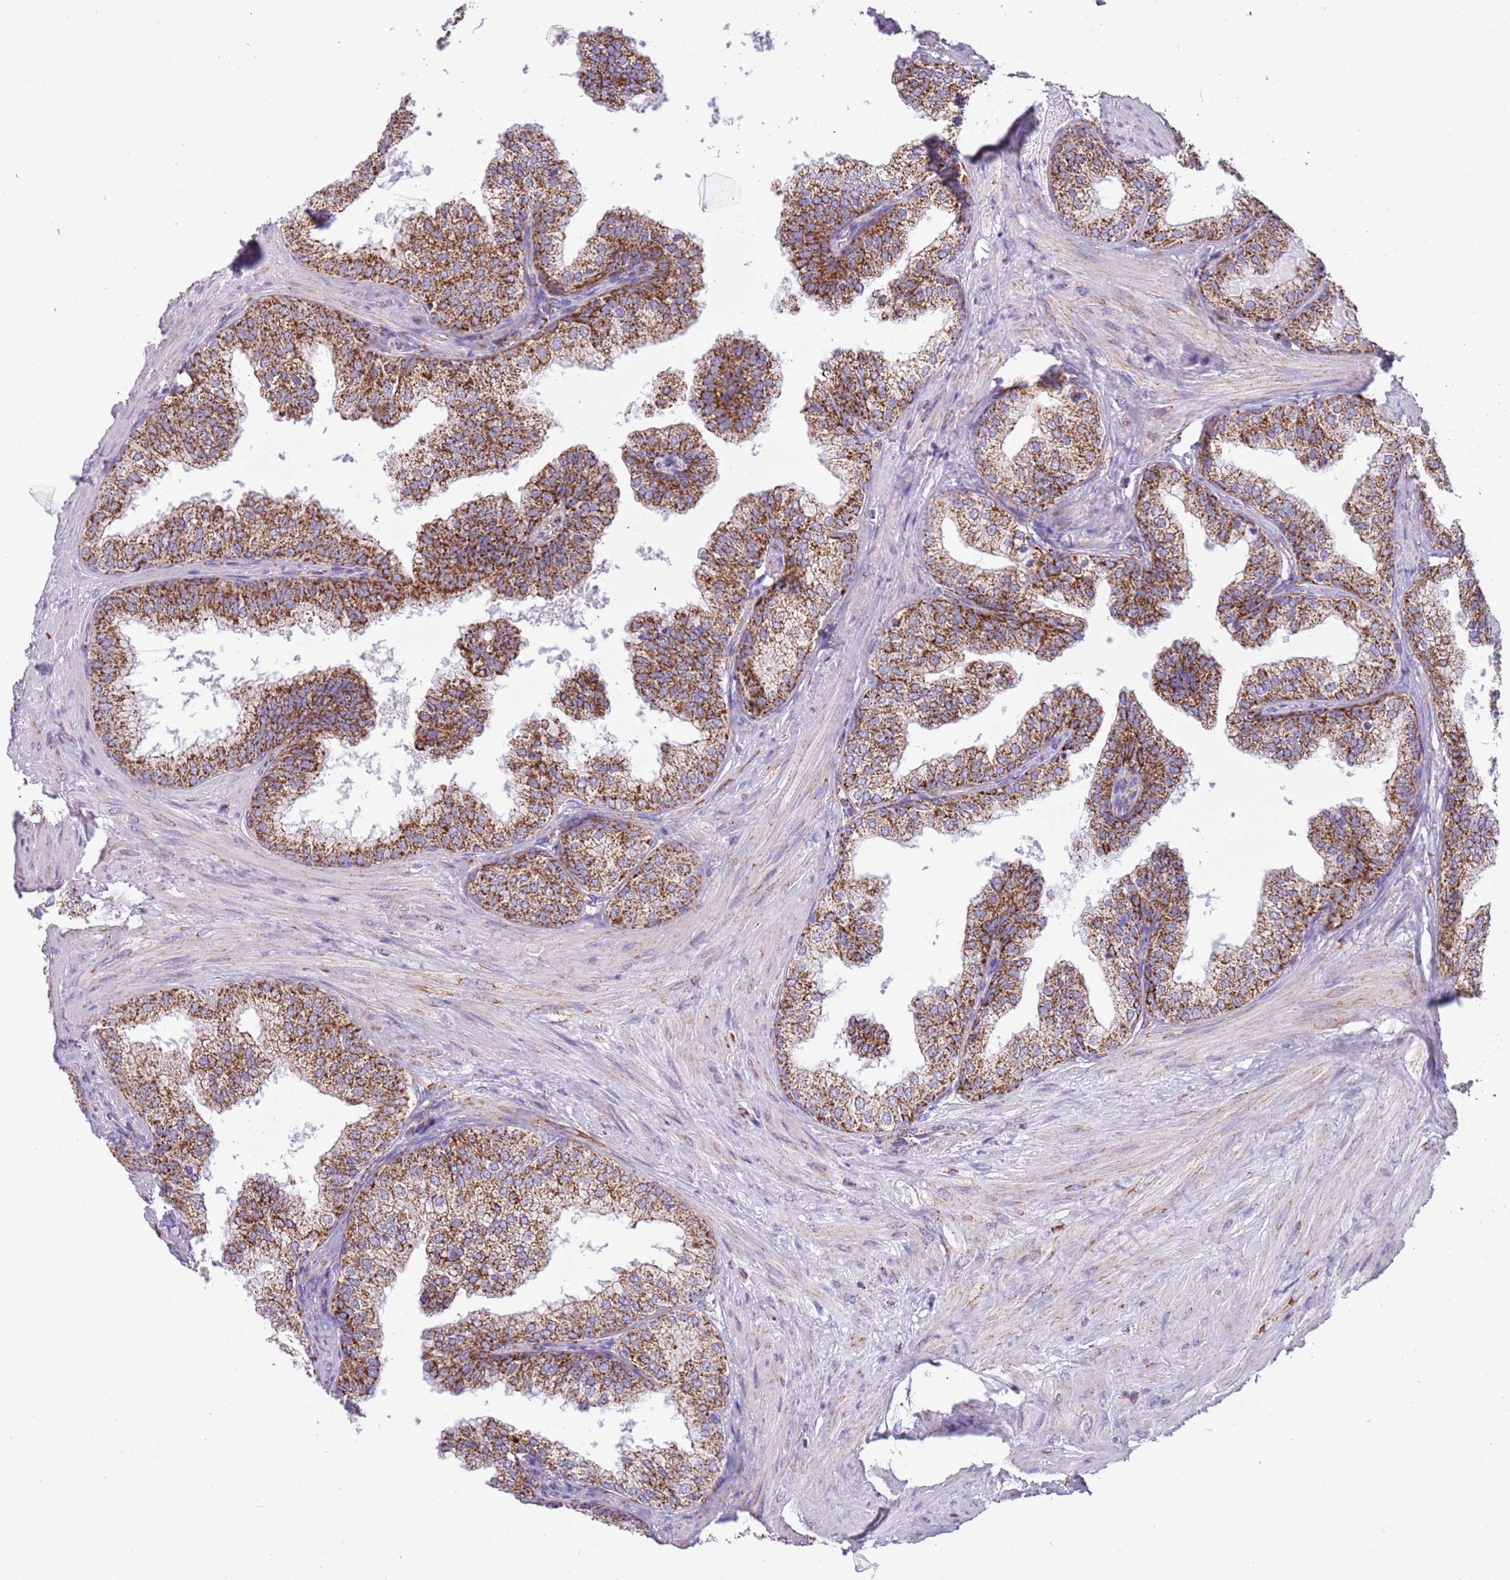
{"staining": {"intensity": "strong", "quantity": ">75%", "location": "cytoplasmic/membranous"}, "tissue": "prostate", "cell_type": "Glandular cells", "image_type": "normal", "snomed": [{"axis": "morphology", "description": "Normal tissue, NOS"}, {"axis": "topography", "description": "Prostate"}], "caption": "Protein expression by IHC demonstrates strong cytoplasmic/membranous positivity in about >75% of glandular cells in normal prostate.", "gene": "SUCLG2", "patient": {"sex": "male", "age": 60}}